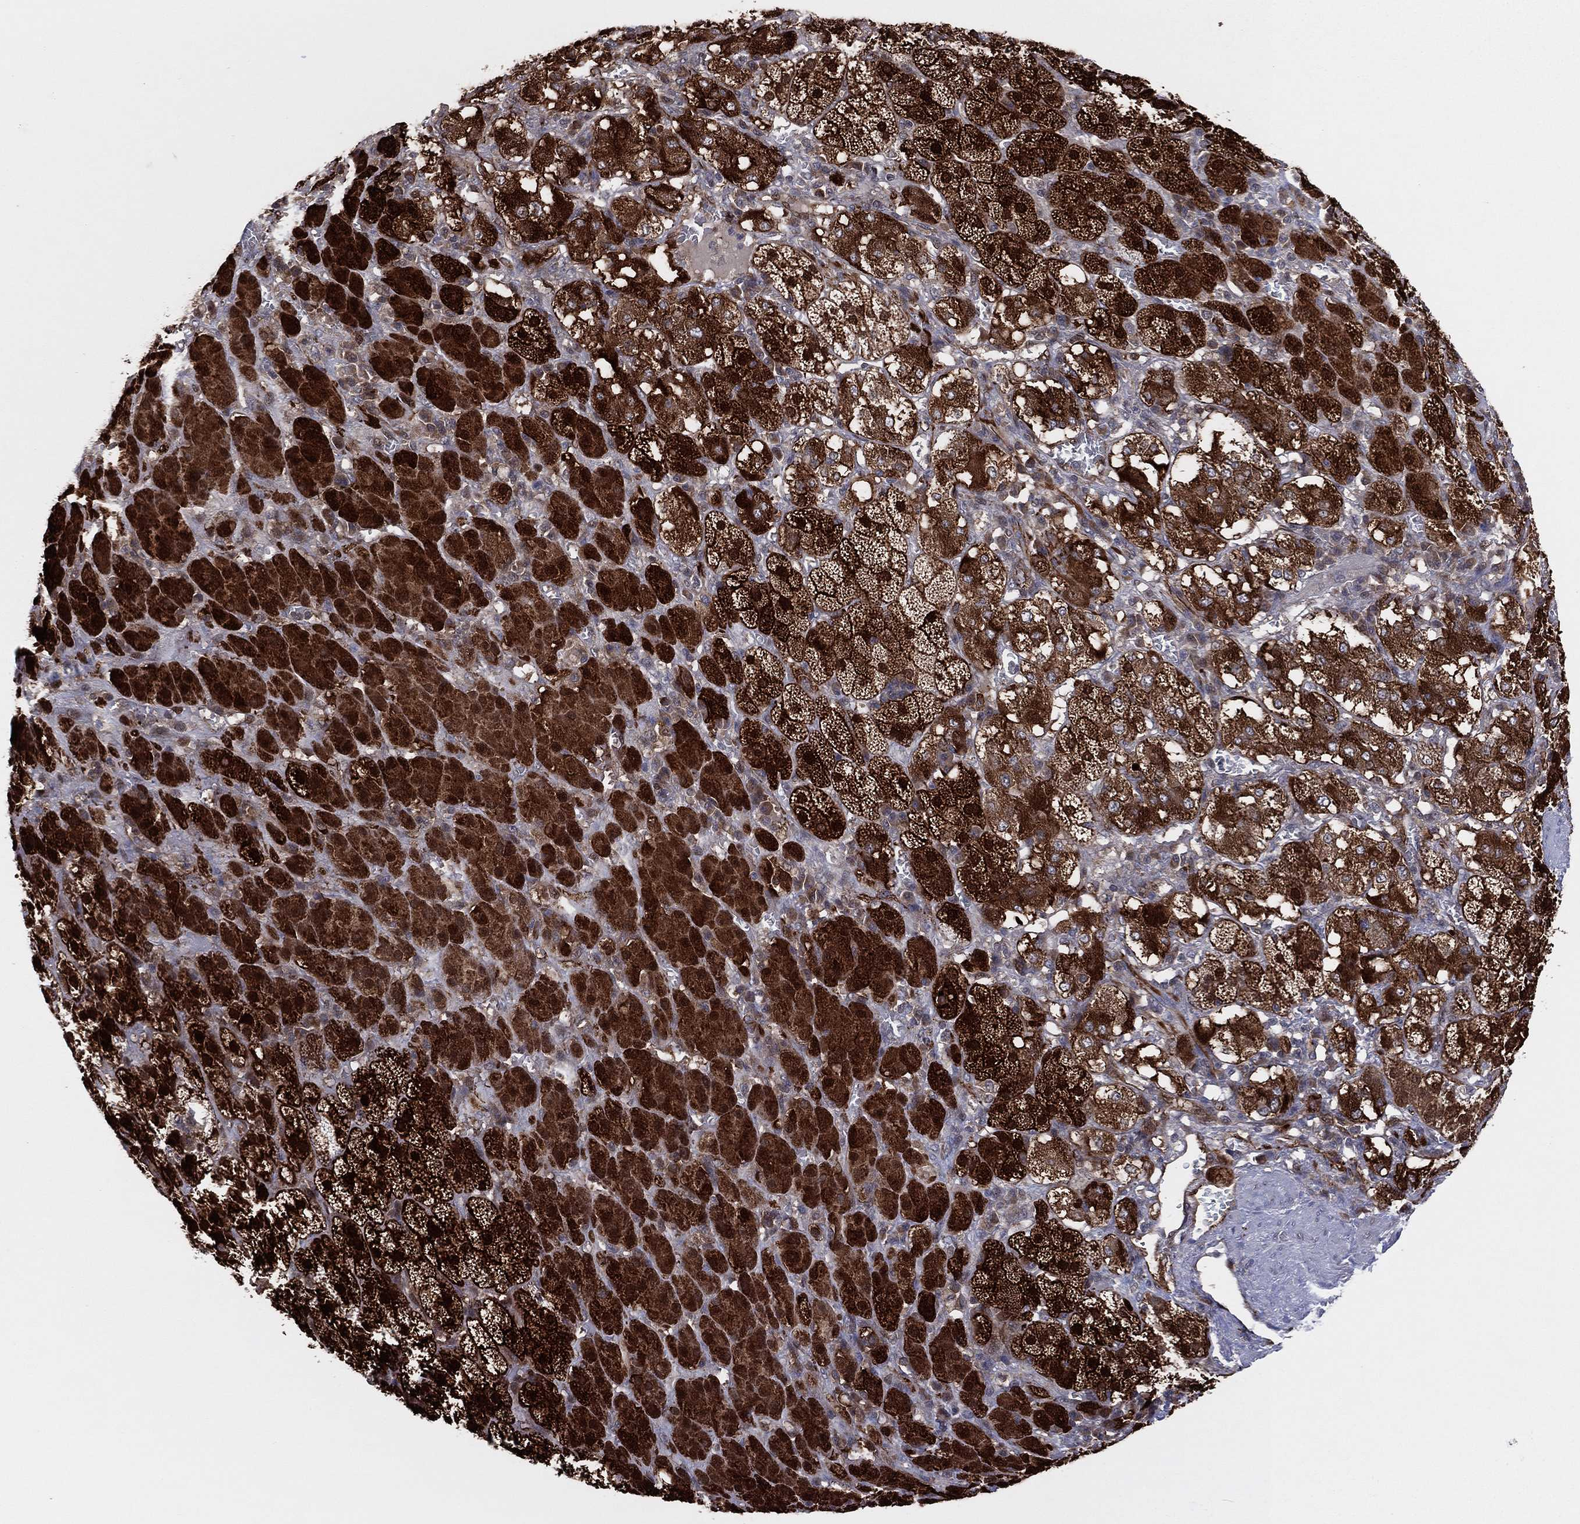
{"staining": {"intensity": "strong", "quantity": ">75%", "location": "cytoplasmic/membranous,nuclear"}, "tissue": "adrenal gland", "cell_type": "Glandular cells", "image_type": "normal", "snomed": [{"axis": "morphology", "description": "Normal tissue, NOS"}, {"axis": "topography", "description": "Adrenal gland"}], "caption": "Adrenal gland stained with a brown dye reveals strong cytoplasmic/membranous,nuclear positive expression in about >75% of glandular cells.", "gene": "SNCG", "patient": {"sex": "male", "age": 70}}